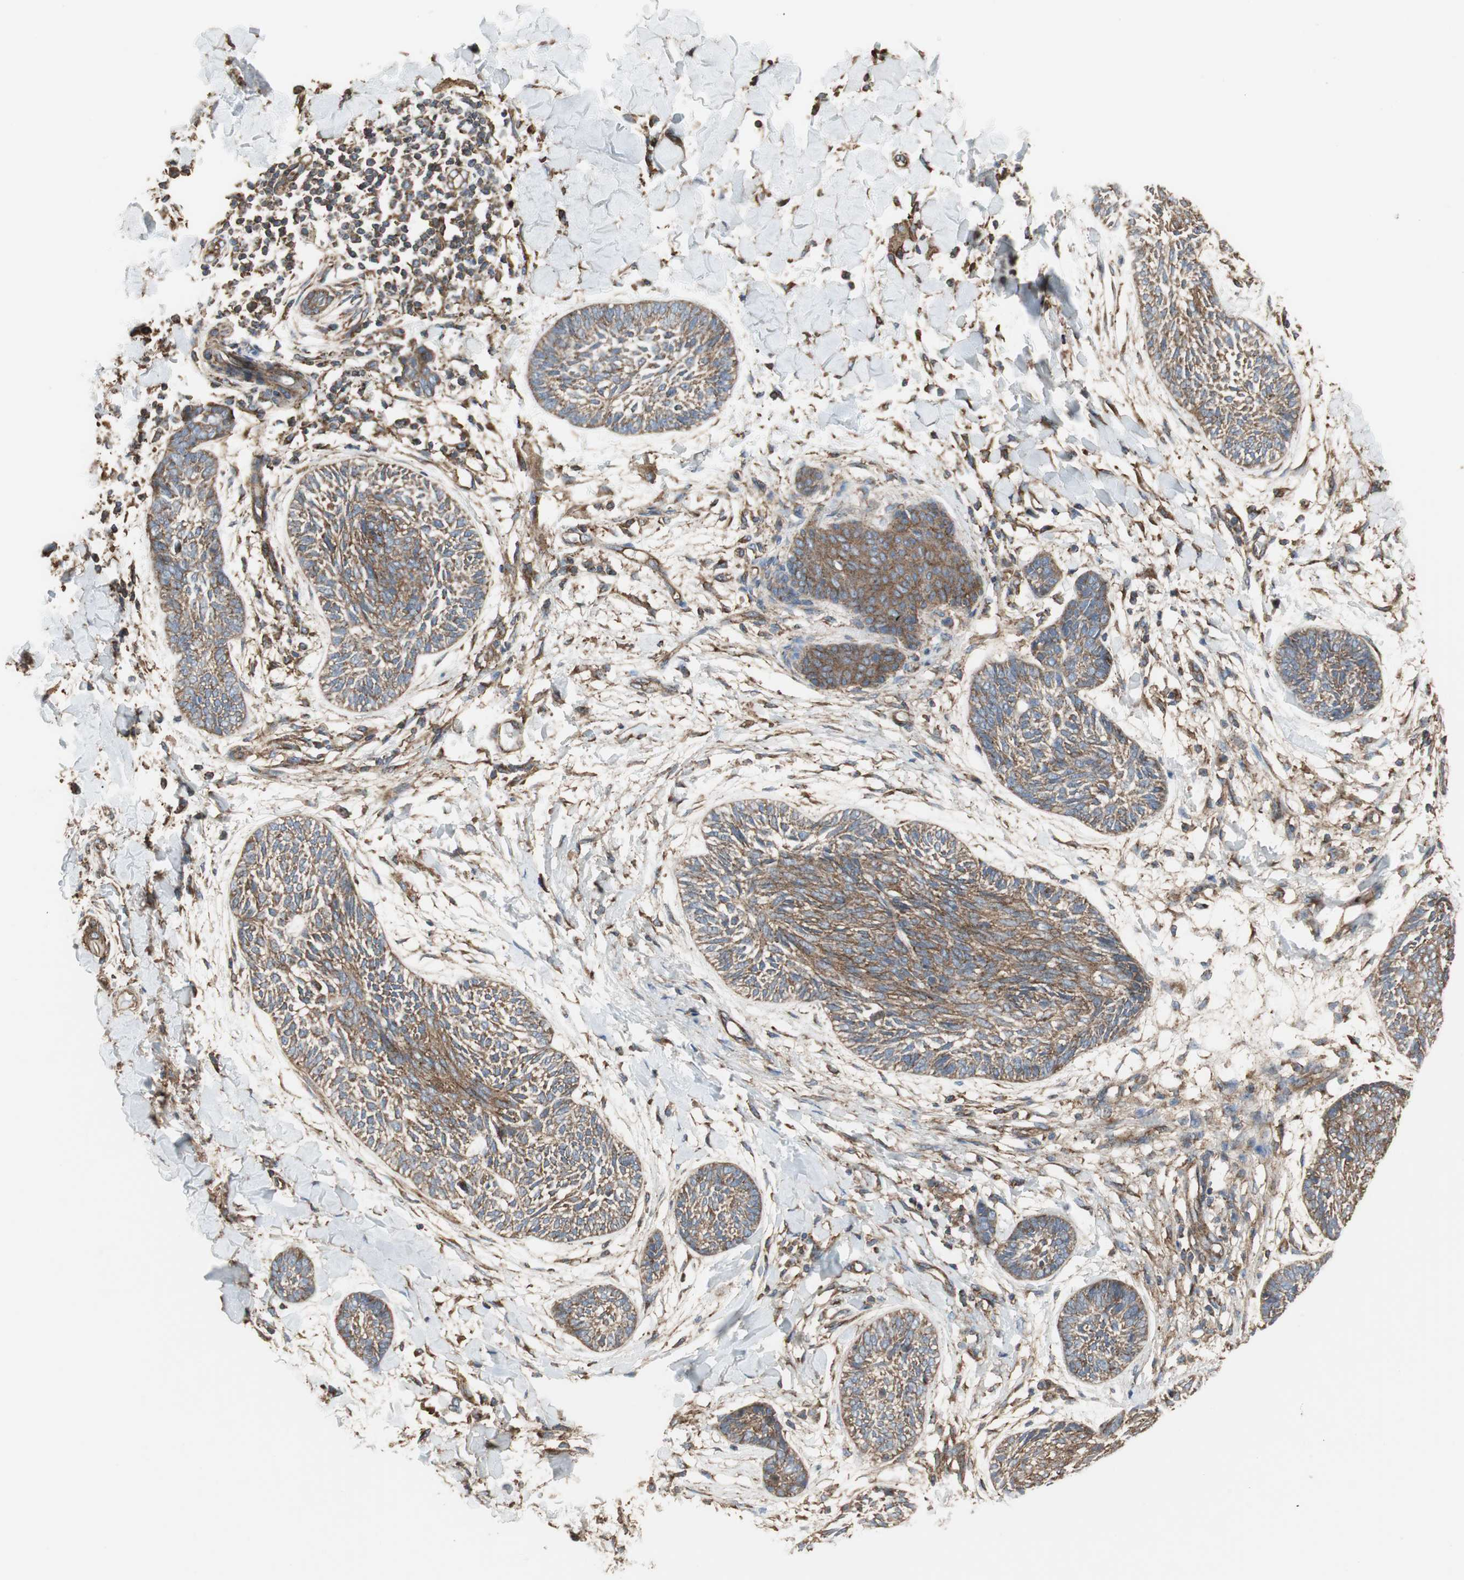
{"staining": {"intensity": "moderate", "quantity": ">75%", "location": "cytoplasmic/membranous"}, "tissue": "skin cancer", "cell_type": "Tumor cells", "image_type": "cancer", "snomed": [{"axis": "morphology", "description": "Papilloma, NOS"}, {"axis": "morphology", "description": "Basal cell carcinoma"}, {"axis": "topography", "description": "Skin"}], "caption": "Protein positivity by IHC demonstrates moderate cytoplasmic/membranous expression in approximately >75% of tumor cells in skin cancer. (brown staining indicates protein expression, while blue staining denotes nuclei).", "gene": "H6PD", "patient": {"sex": "male", "age": 87}}